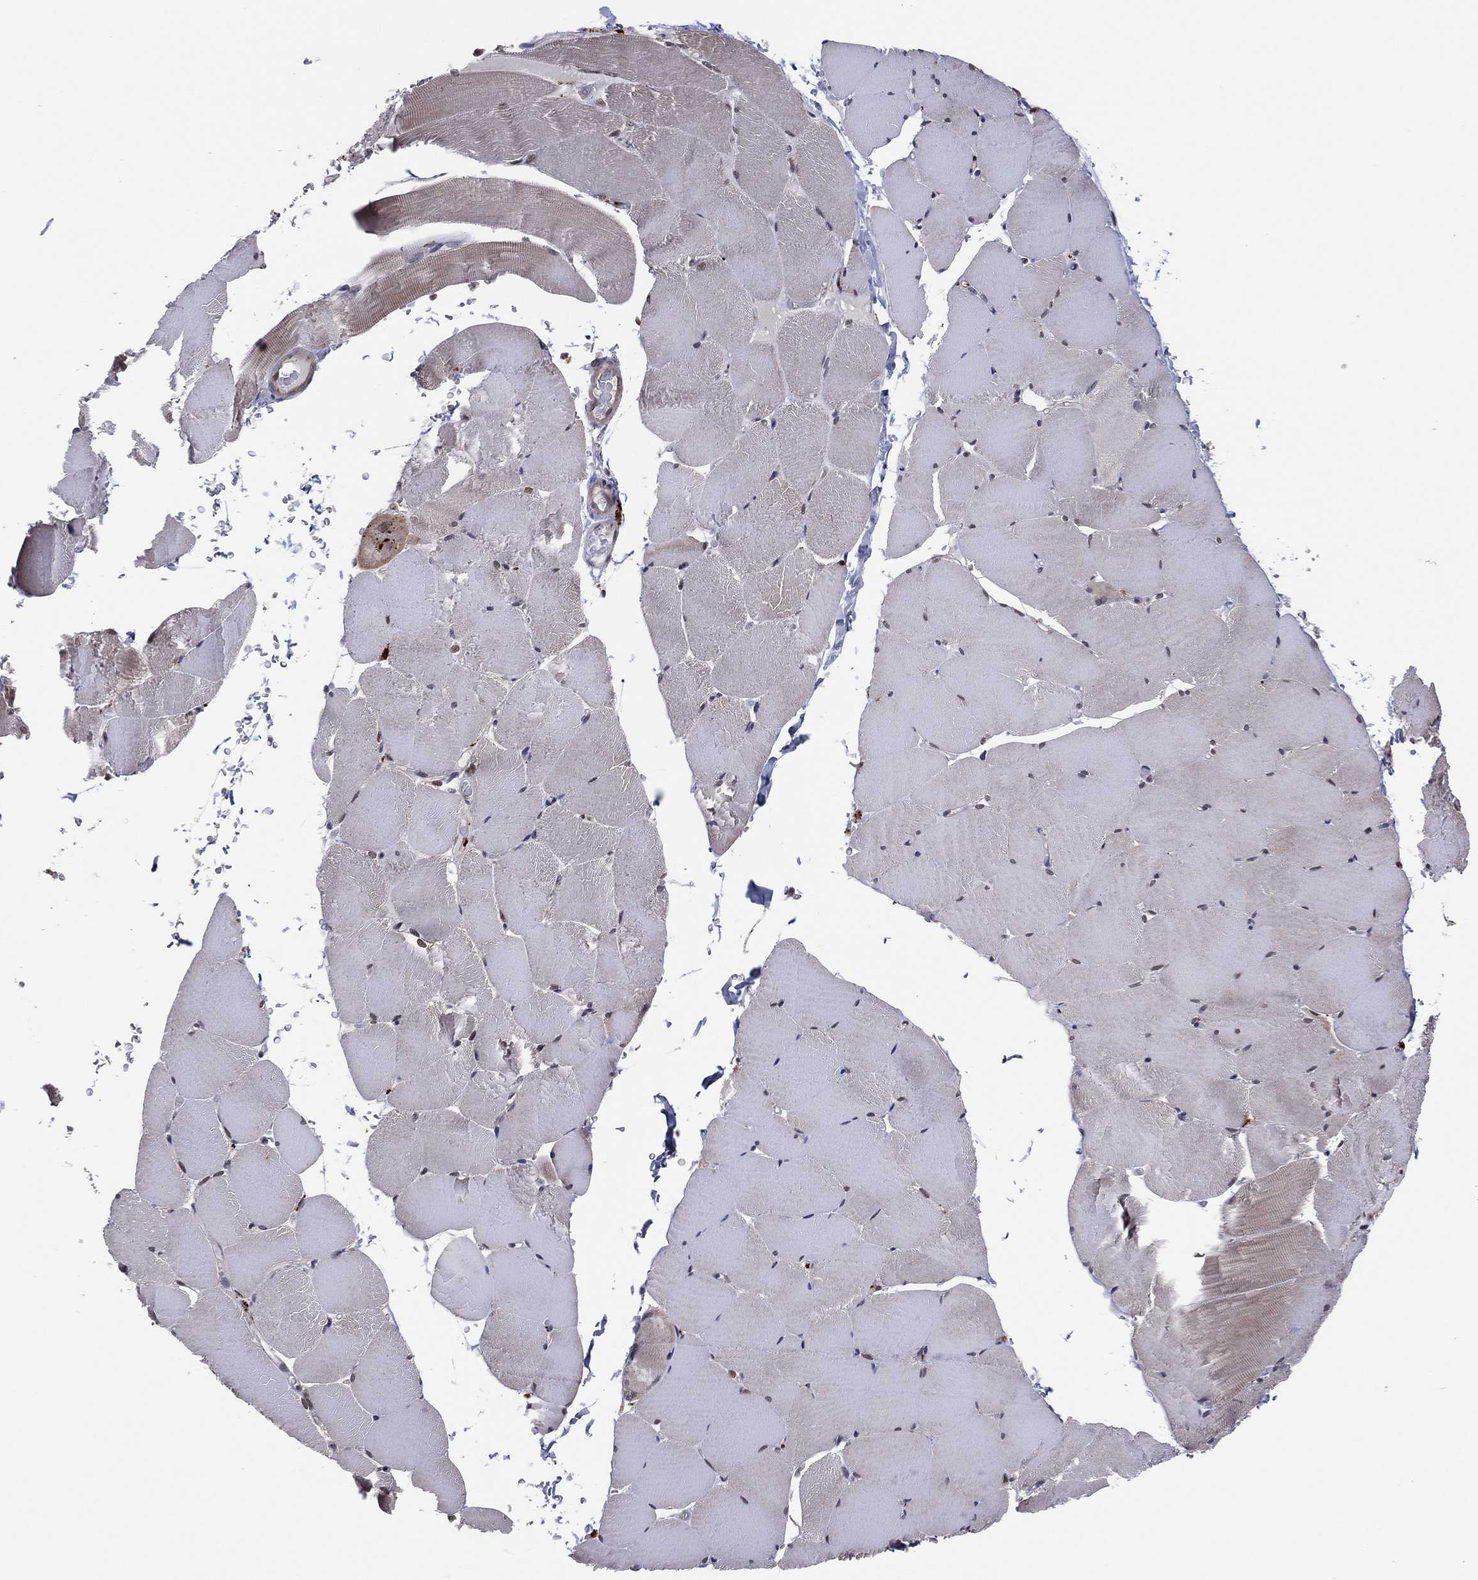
{"staining": {"intensity": "weak", "quantity": "<25%", "location": "cytoplasmic/membranous,nuclear"}, "tissue": "skeletal muscle", "cell_type": "Myocytes", "image_type": "normal", "snomed": [{"axis": "morphology", "description": "Normal tissue, NOS"}, {"axis": "topography", "description": "Skeletal muscle"}], "caption": "This is an IHC micrograph of benign human skeletal muscle. There is no positivity in myocytes.", "gene": "ICOSLG", "patient": {"sex": "female", "age": 37}}